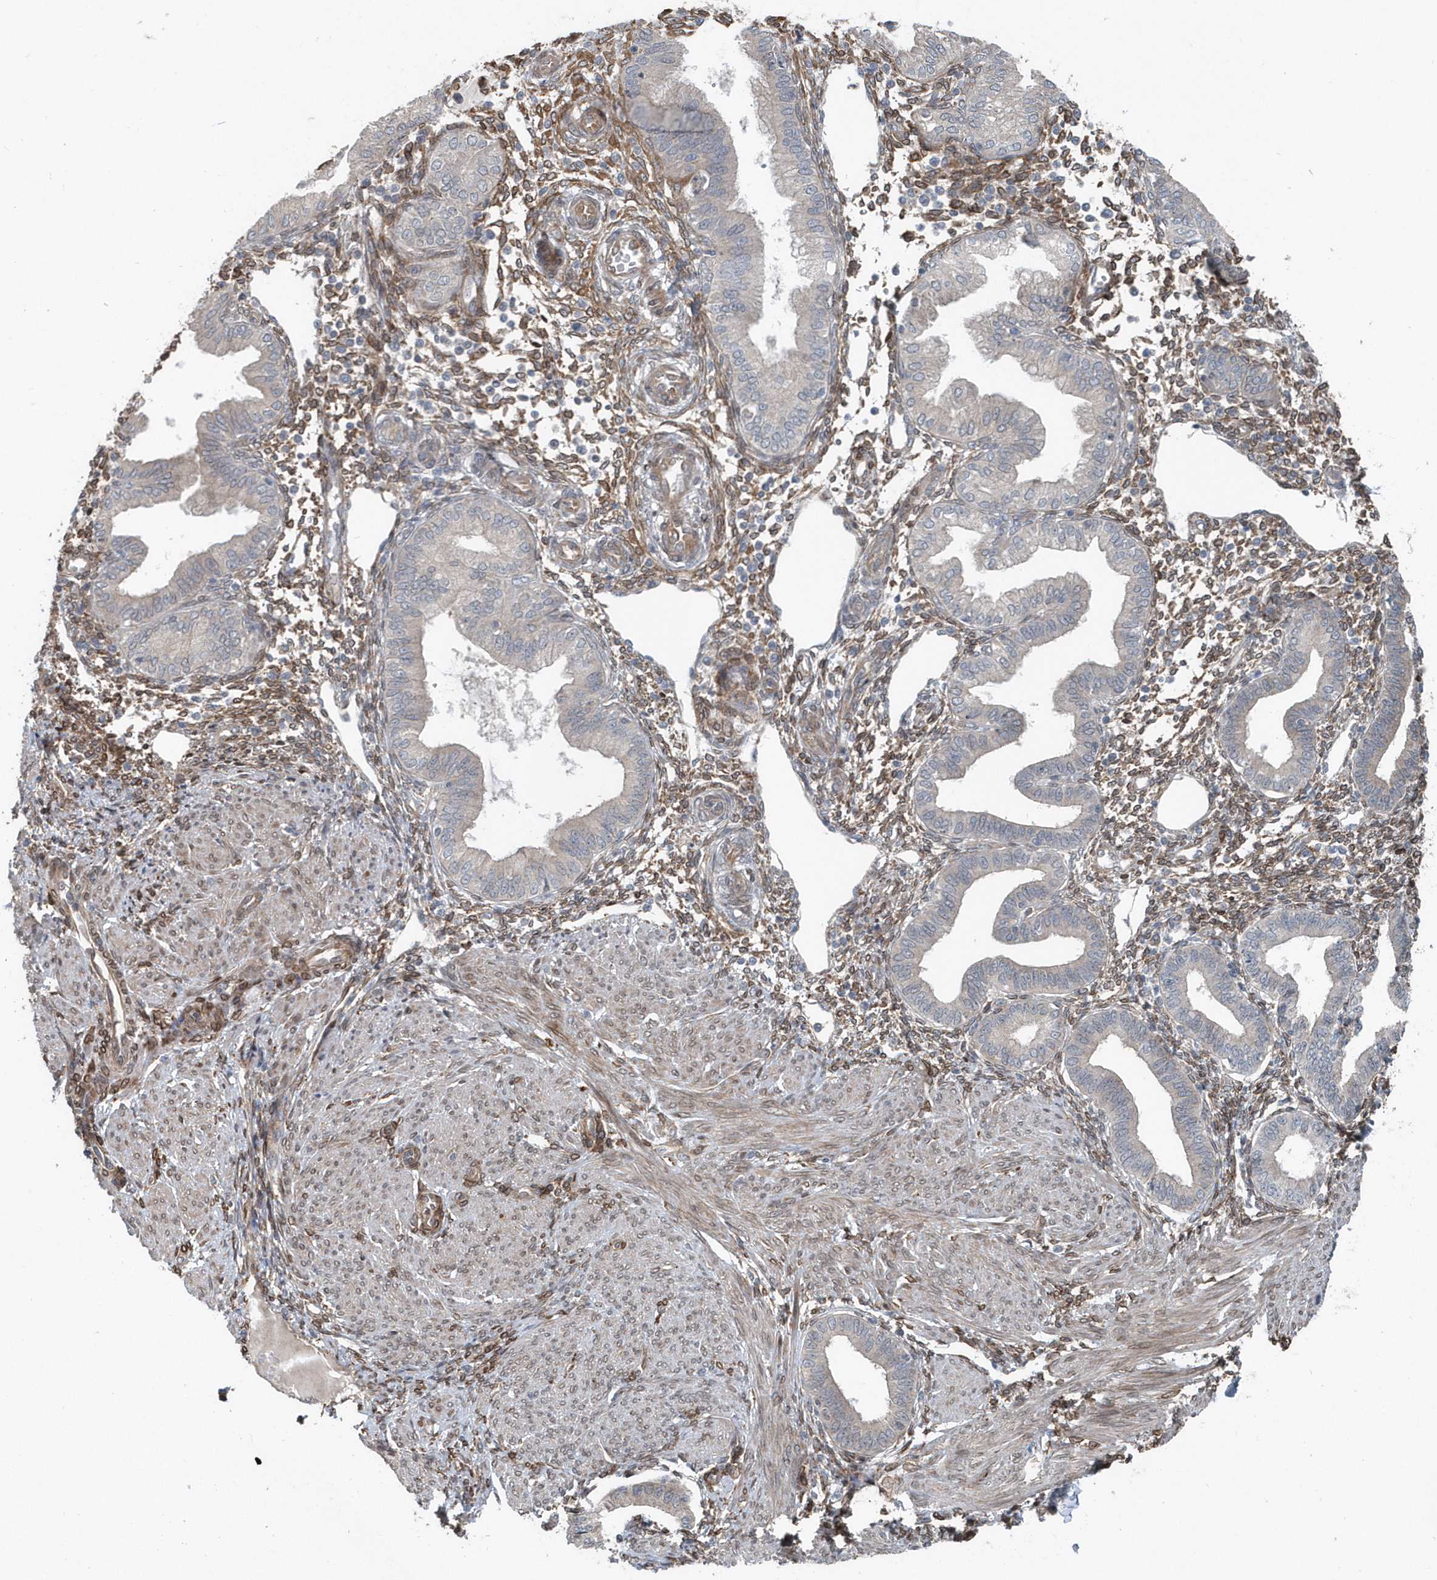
{"staining": {"intensity": "moderate", "quantity": ">75%", "location": "cytoplasmic/membranous"}, "tissue": "endometrium", "cell_type": "Cells in endometrial stroma", "image_type": "normal", "snomed": [{"axis": "morphology", "description": "Normal tissue, NOS"}, {"axis": "topography", "description": "Endometrium"}], "caption": "Immunohistochemistry (DAB (3,3'-diaminobenzidine)) staining of normal human endometrium displays moderate cytoplasmic/membranous protein positivity in about >75% of cells in endometrial stroma.", "gene": "MCC", "patient": {"sex": "female", "age": 53}}